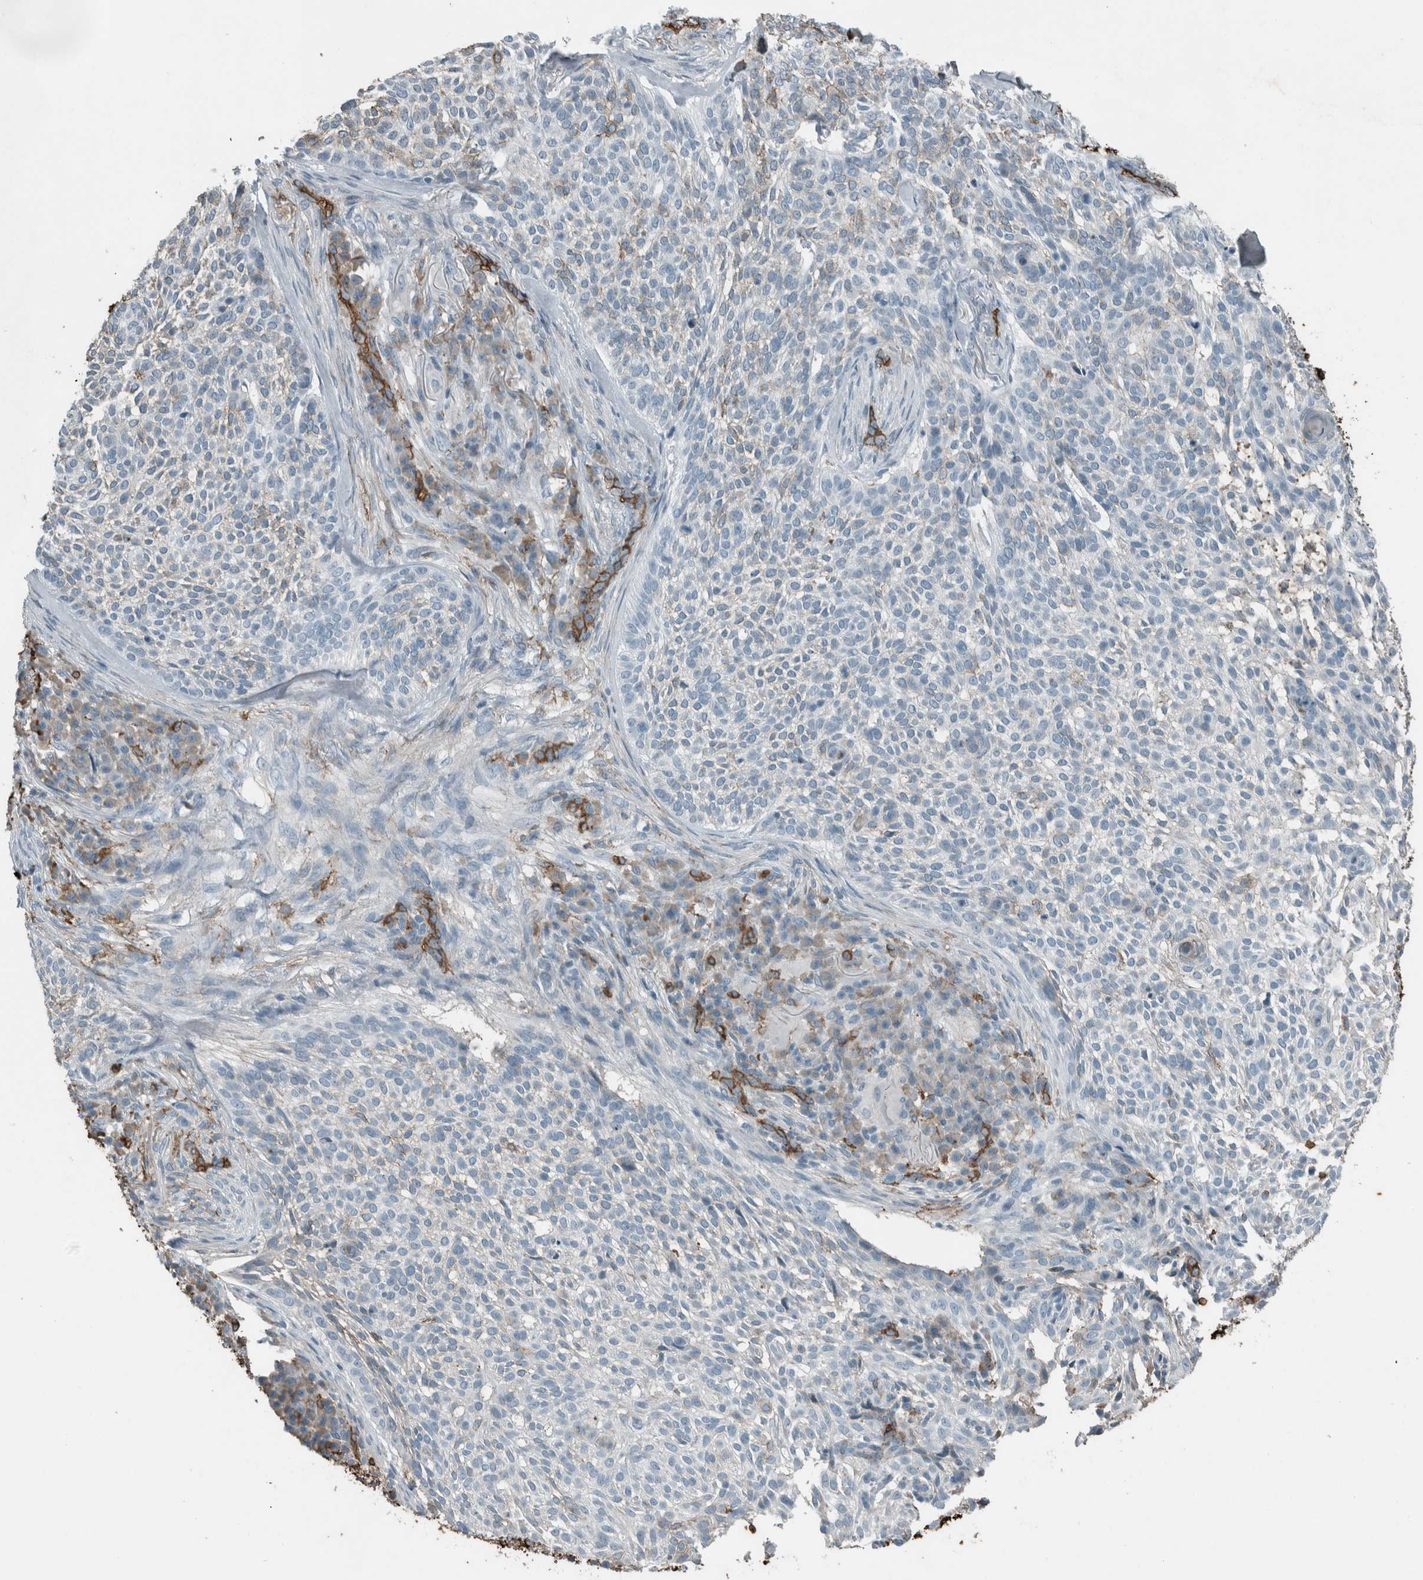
{"staining": {"intensity": "negative", "quantity": "none", "location": "none"}, "tissue": "skin cancer", "cell_type": "Tumor cells", "image_type": "cancer", "snomed": [{"axis": "morphology", "description": "Basal cell carcinoma"}, {"axis": "topography", "description": "Skin"}], "caption": "Immunohistochemistry (IHC) of skin cancer (basal cell carcinoma) reveals no staining in tumor cells.", "gene": "LBP", "patient": {"sex": "female", "age": 64}}